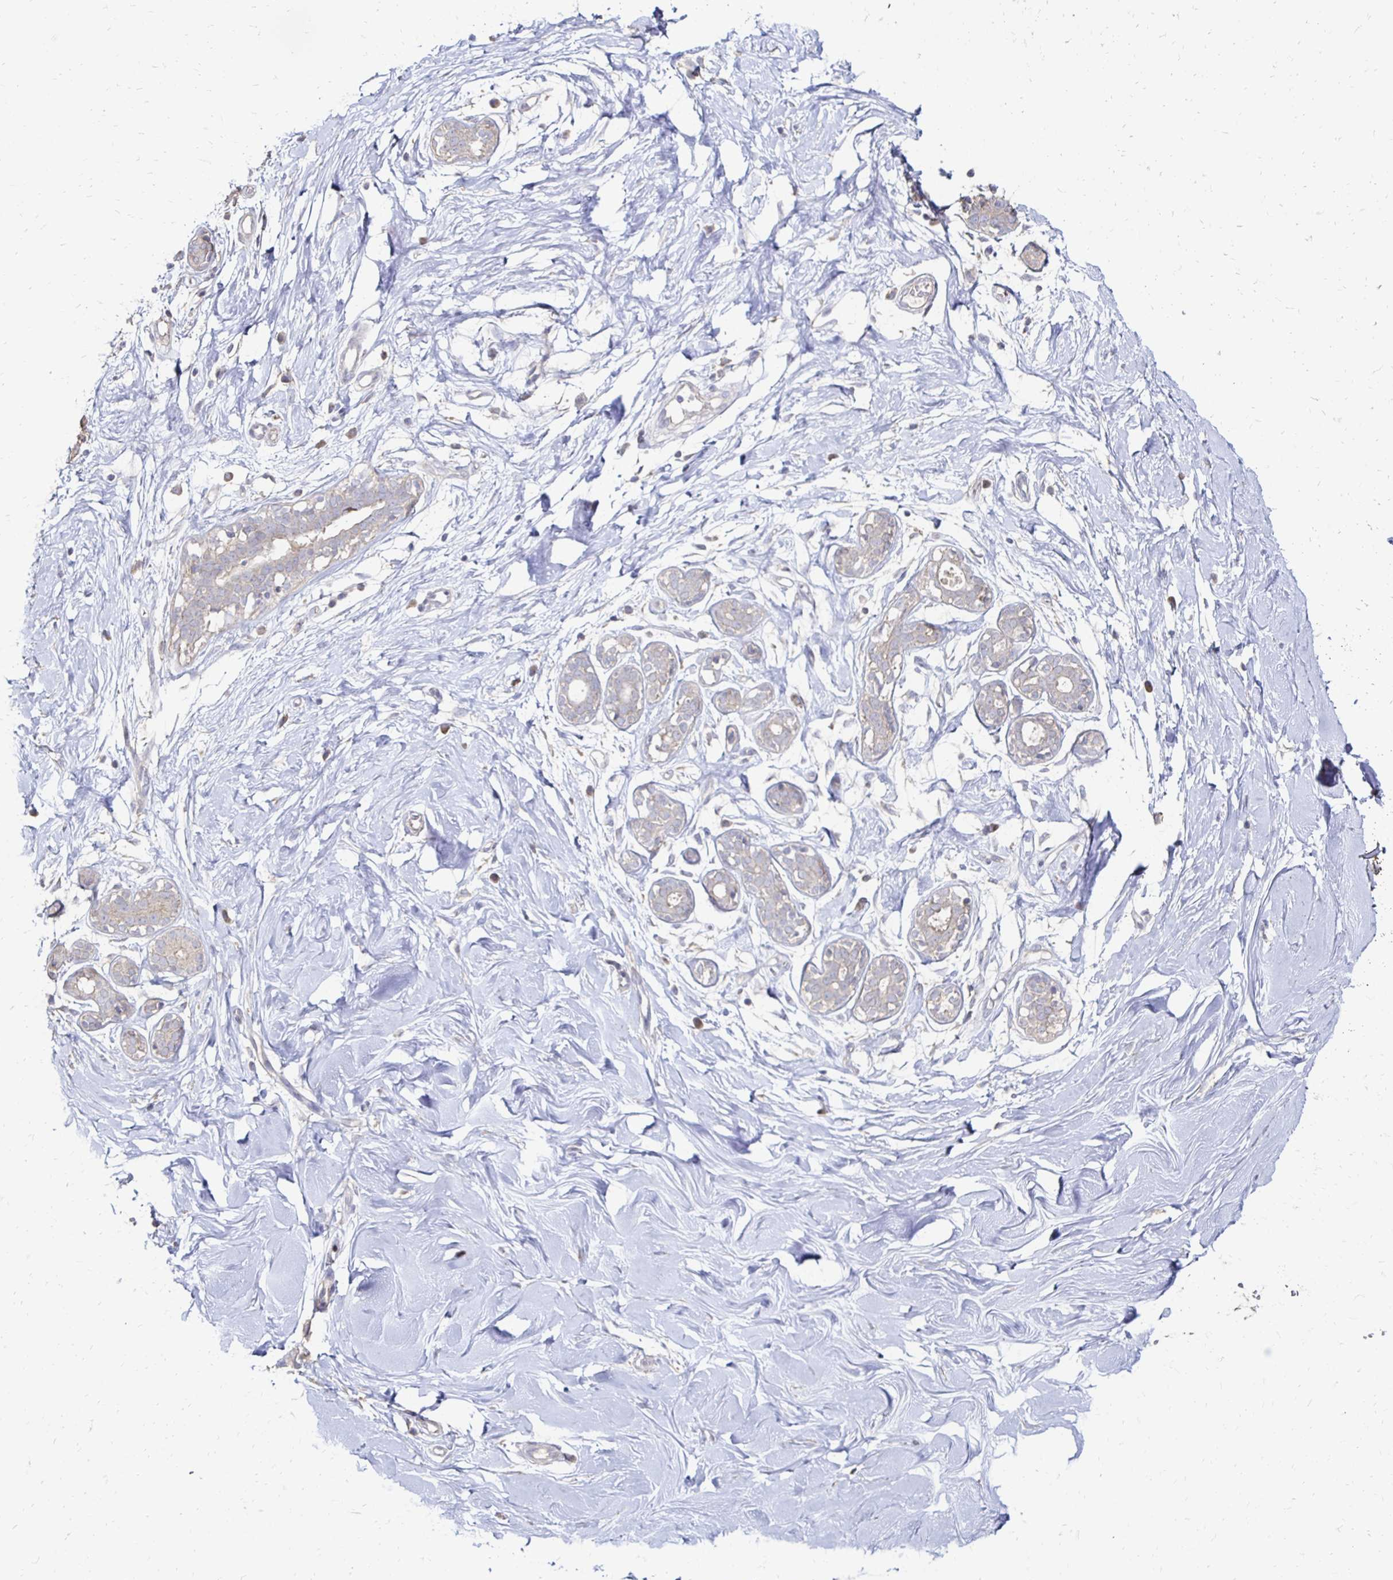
{"staining": {"intensity": "negative", "quantity": "none", "location": "none"}, "tissue": "breast", "cell_type": "Adipocytes", "image_type": "normal", "snomed": [{"axis": "morphology", "description": "Normal tissue, NOS"}, {"axis": "topography", "description": "Breast"}], "caption": "DAB immunohistochemical staining of unremarkable breast shows no significant expression in adipocytes. (Stains: DAB (3,3'-diaminobenzidine) immunohistochemistry (IHC) with hematoxylin counter stain, Microscopy: brightfield microscopy at high magnification).", "gene": "ZNF727", "patient": {"sex": "female", "age": 27}}